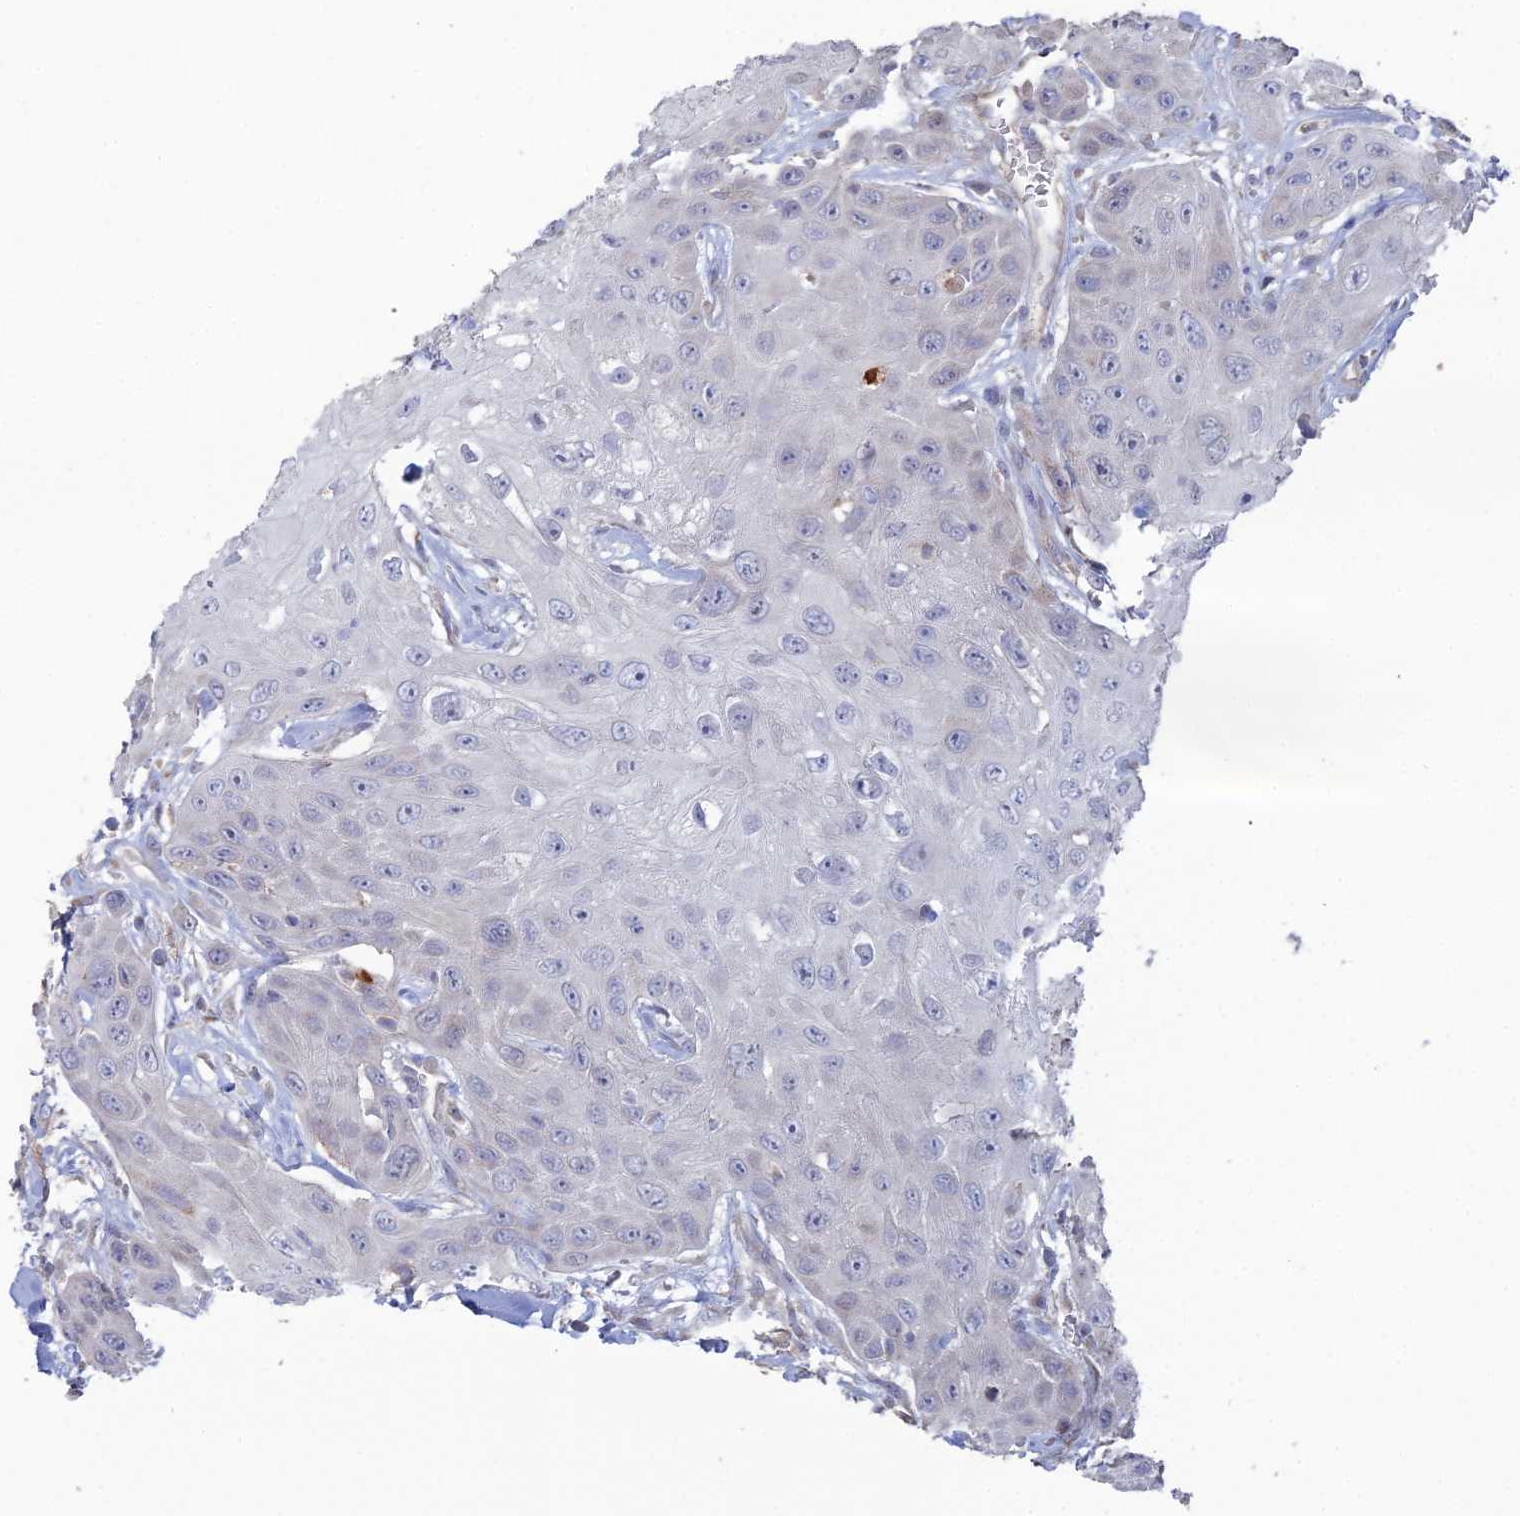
{"staining": {"intensity": "negative", "quantity": "none", "location": "none"}, "tissue": "head and neck cancer", "cell_type": "Tumor cells", "image_type": "cancer", "snomed": [{"axis": "morphology", "description": "Squamous cell carcinoma, NOS"}, {"axis": "topography", "description": "Head-Neck"}], "caption": "This micrograph is of head and neck squamous cell carcinoma stained with immunohistochemistry (IHC) to label a protein in brown with the nuclei are counter-stained blue. There is no expression in tumor cells. The staining was performed using DAB (3,3'-diaminobenzidine) to visualize the protein expression in brown, while the nuclei were stained in blue with hematoxylin (Magnification: 20x).", "gene": "ARL16", "patient": {"sex": "male", "age": 81}}